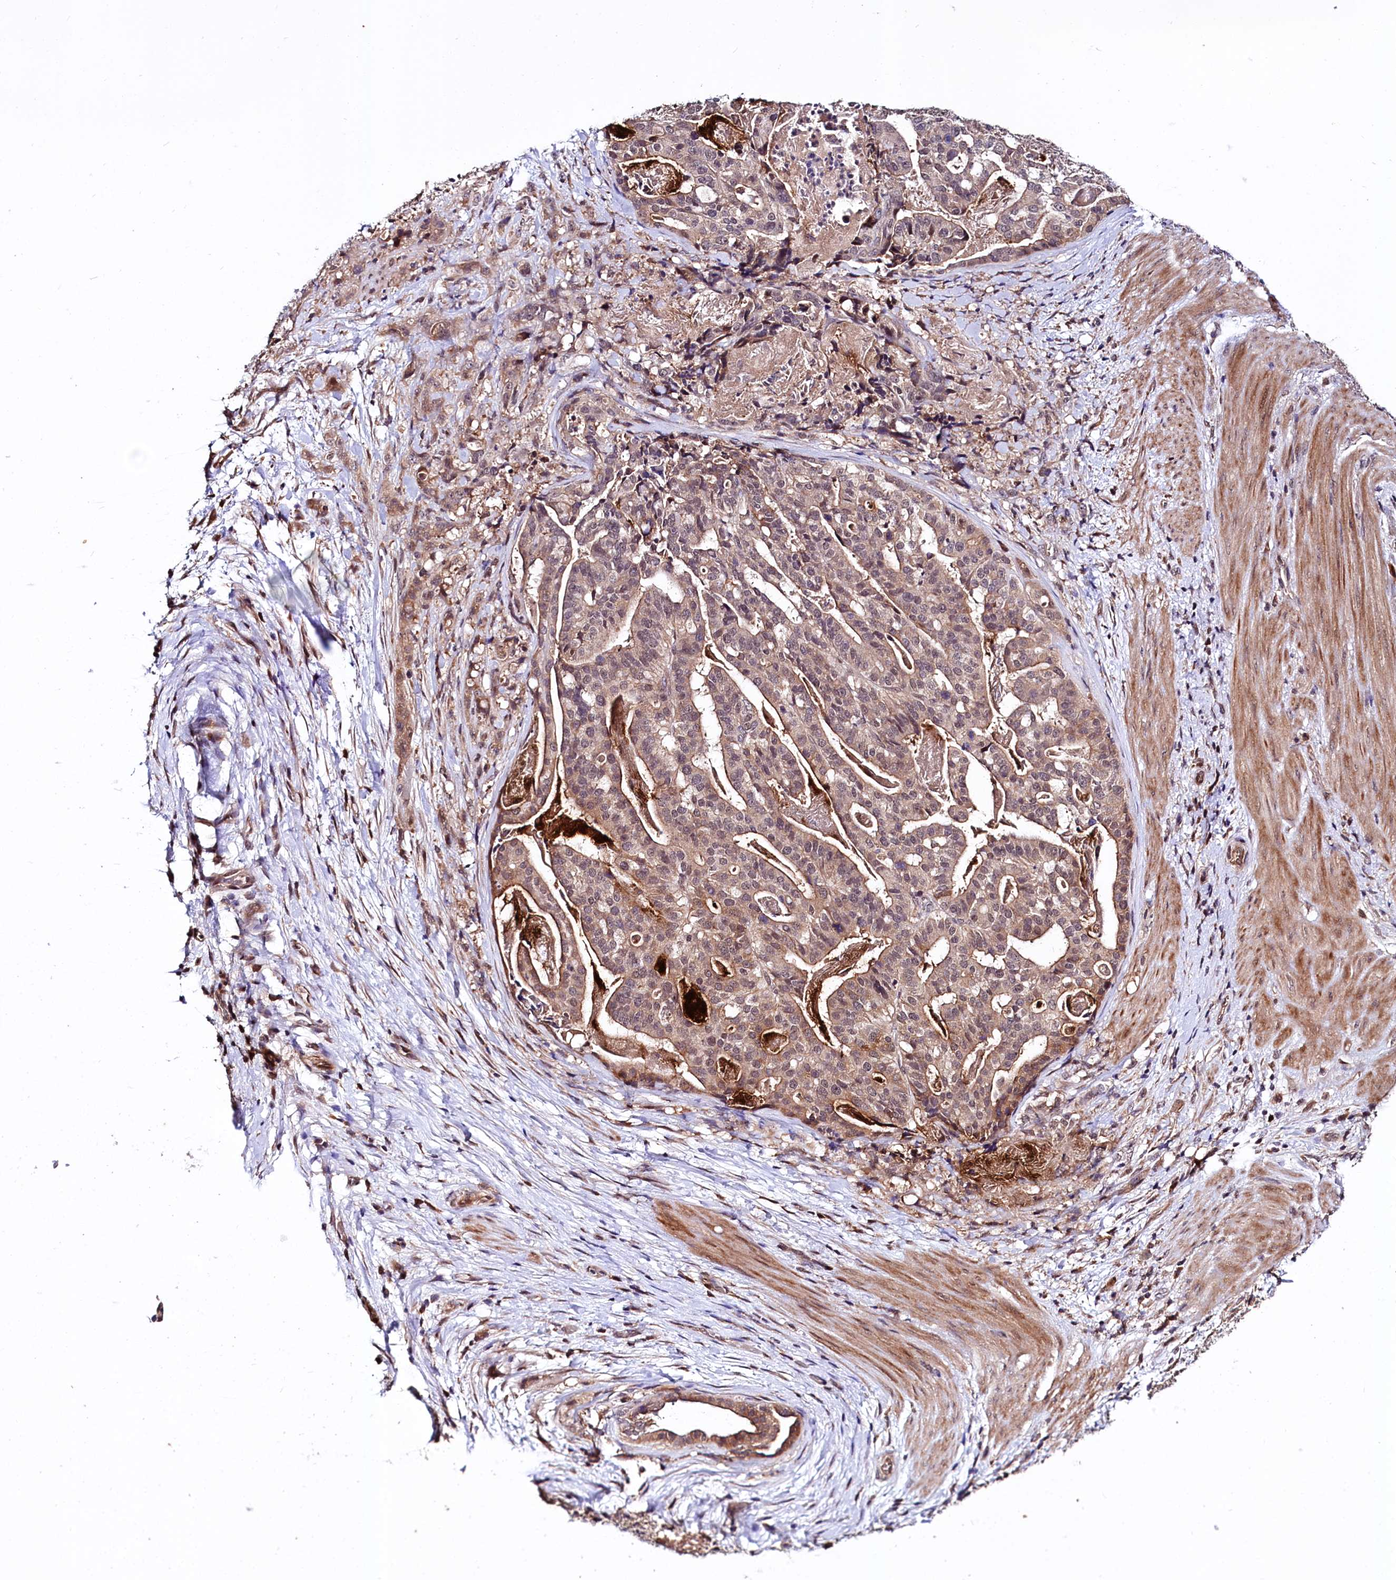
{"staining": {"intensity": "weak", "quantity": ">75%", "location": "cytoplasmic/membranous,nuclear"}, "tissue": "stomach cancer", "cell_type": "Tumor cells", "image_type": "cancer", "snomed": [{"axis": "morphology", "description": "Adenocarcinoma, NOS"}, {"axis": "topography", "description": "Stomach"}], "caption": "This micrograph displays stomach cancer (adenocarcinoma) stained with immunohistochemistry to label a protein in brown. The cytoplasmic/membranous and nuclear of tumor cells show weak positivity for the protein. Nuclei are counter-stained blue.", "gene": "UBE3A", "patient": {"sex": "male", "age": 48}}